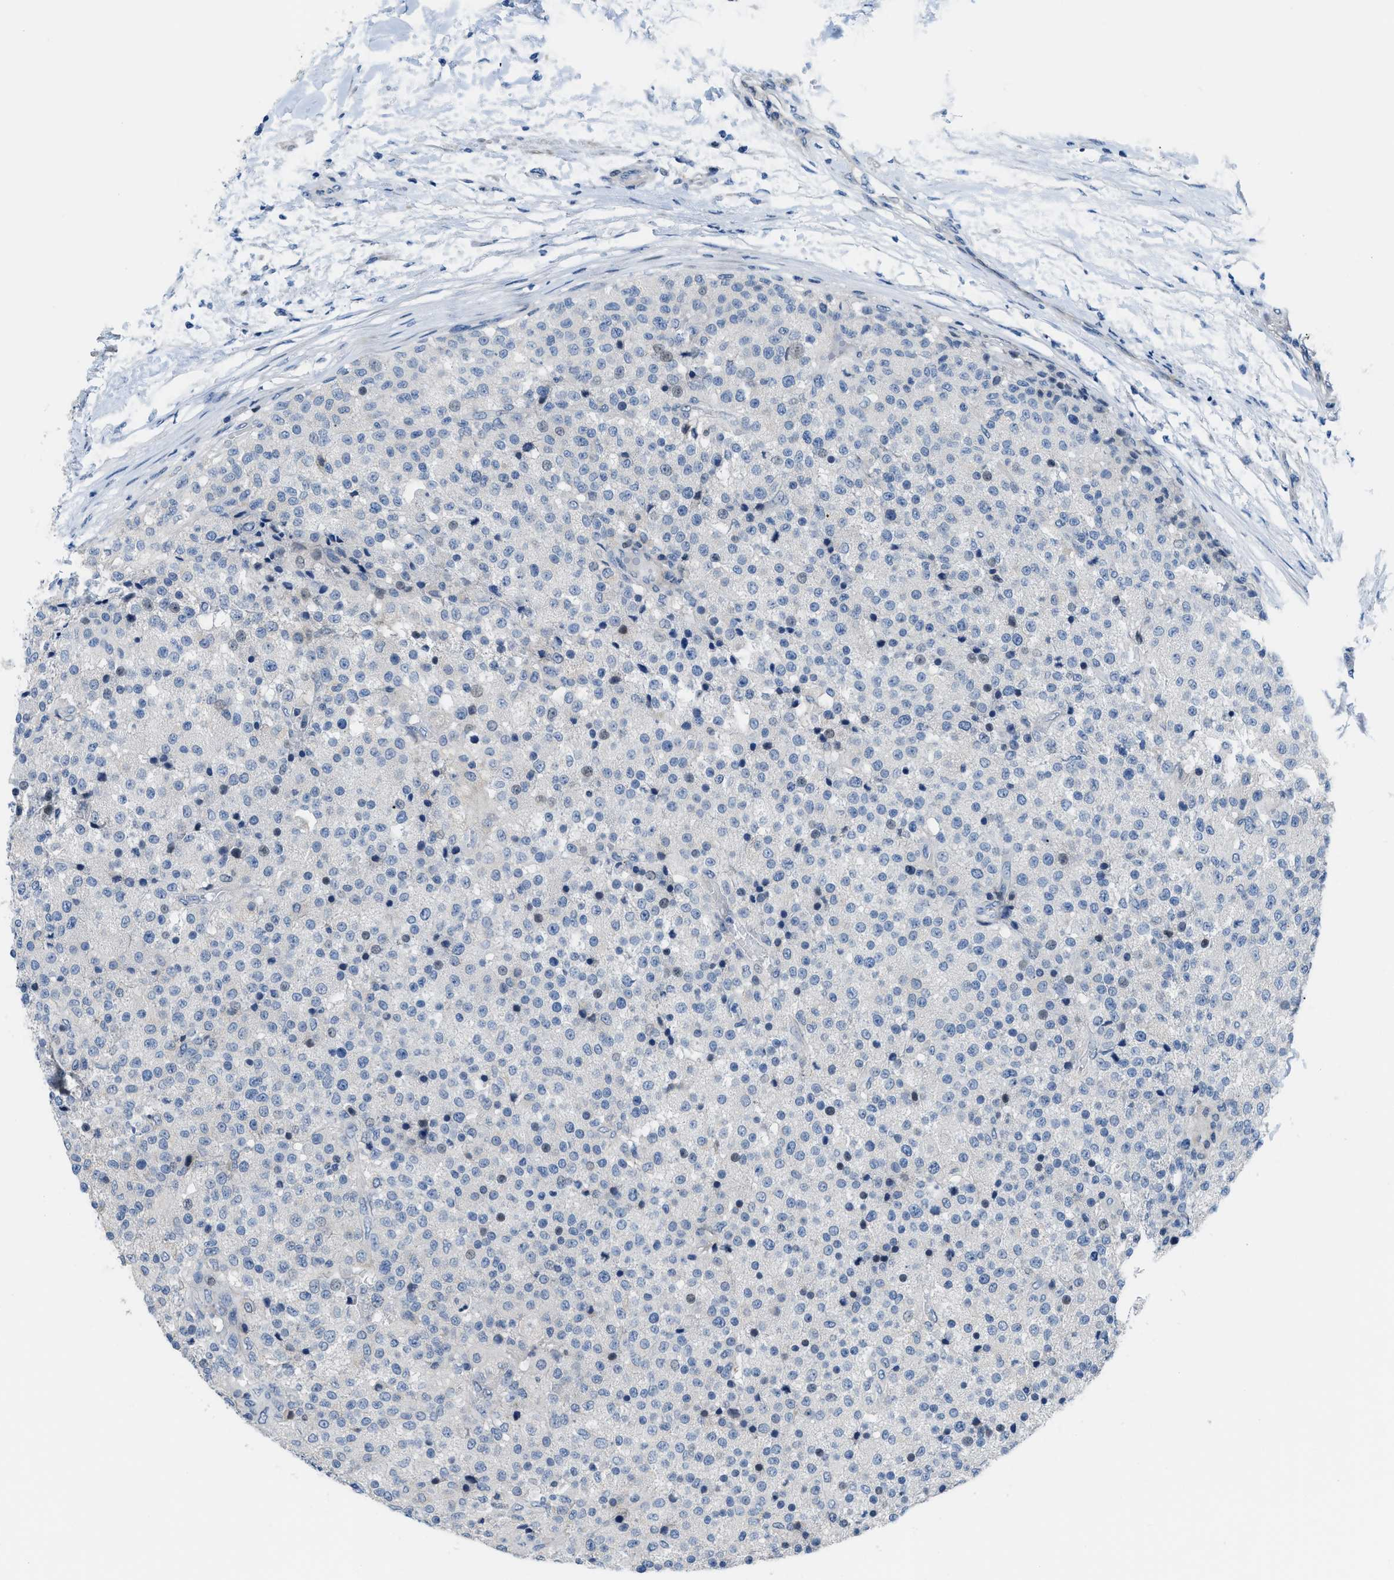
{"staining": {"intensity": "weak", "quantity": "<25%", "location": "nuclear"}, "tissue": "testis cancer", "cell_type": "Tumor cells", "image_type": "cancer", "snomed": [{"axis": "morphology", "description": "Seminoma, NOS"}, {"axis": "topography", "description": "Testis"}], "caption": "DAB immunohistochemical staining of seminoma (testis) exhibits no significant expression in tumor cells. (Brightfield microscopy of DAB (3,3'-diaminobenzidine) immunohistochemistry at high magnification).", "gene": "FDCSP", "patient": {"sex": "male", "age": 59}}